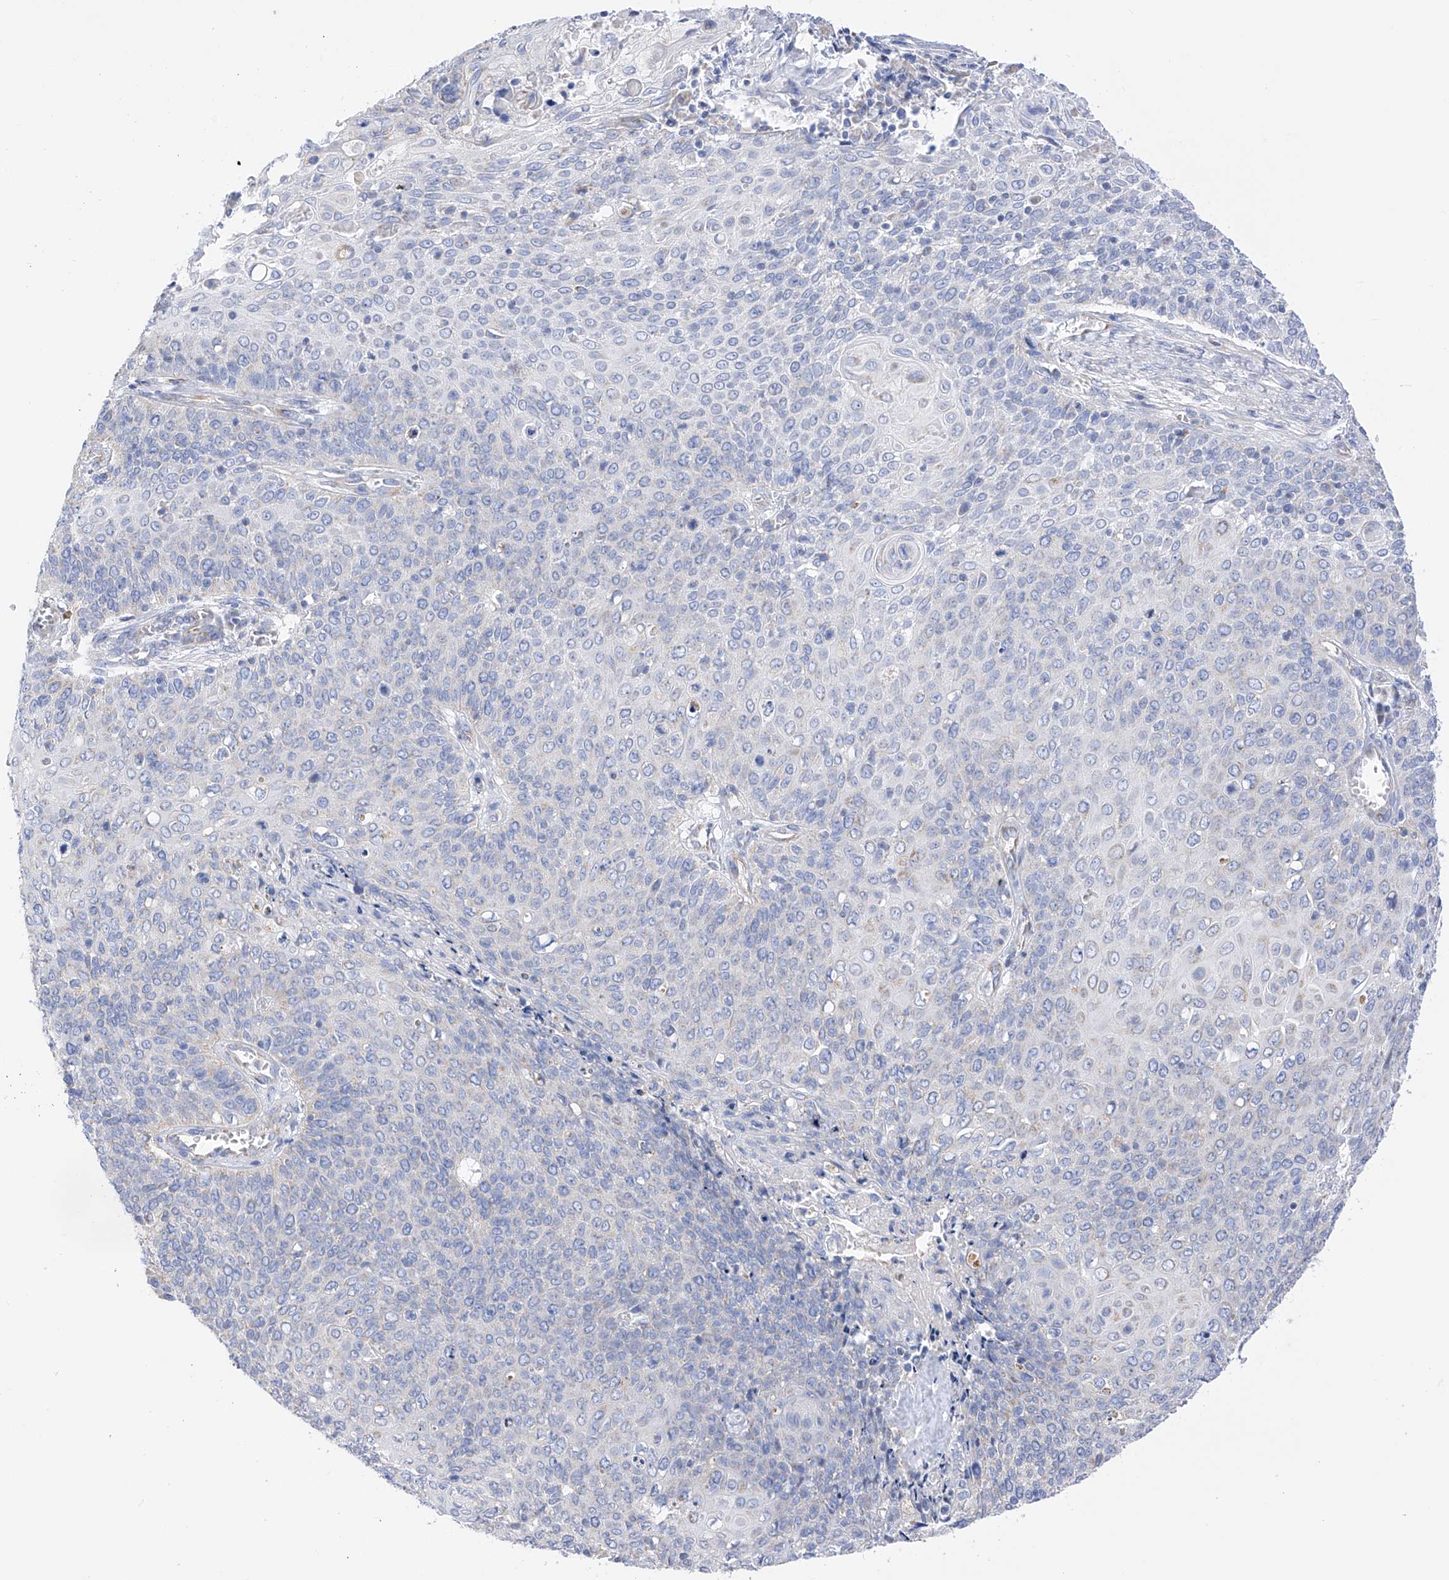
{"staining": {"intensity": "negative", "quantity": "none", "location": "none"}, "tissue": "cervical cancer", "cell_type": "Tumor cells", "image_type": "cancer", "snomed": [{"axis": "morphology", "description": "Squamous cell carcinoma, NOS"}, {"axis": "topography", "description": "Cervix"}], "caption": "Tumor cells show no significant positivity in cervical squamous cell carcinoma.", "gene": "FLG", "patient": {"sex": "female", "age": 39}}